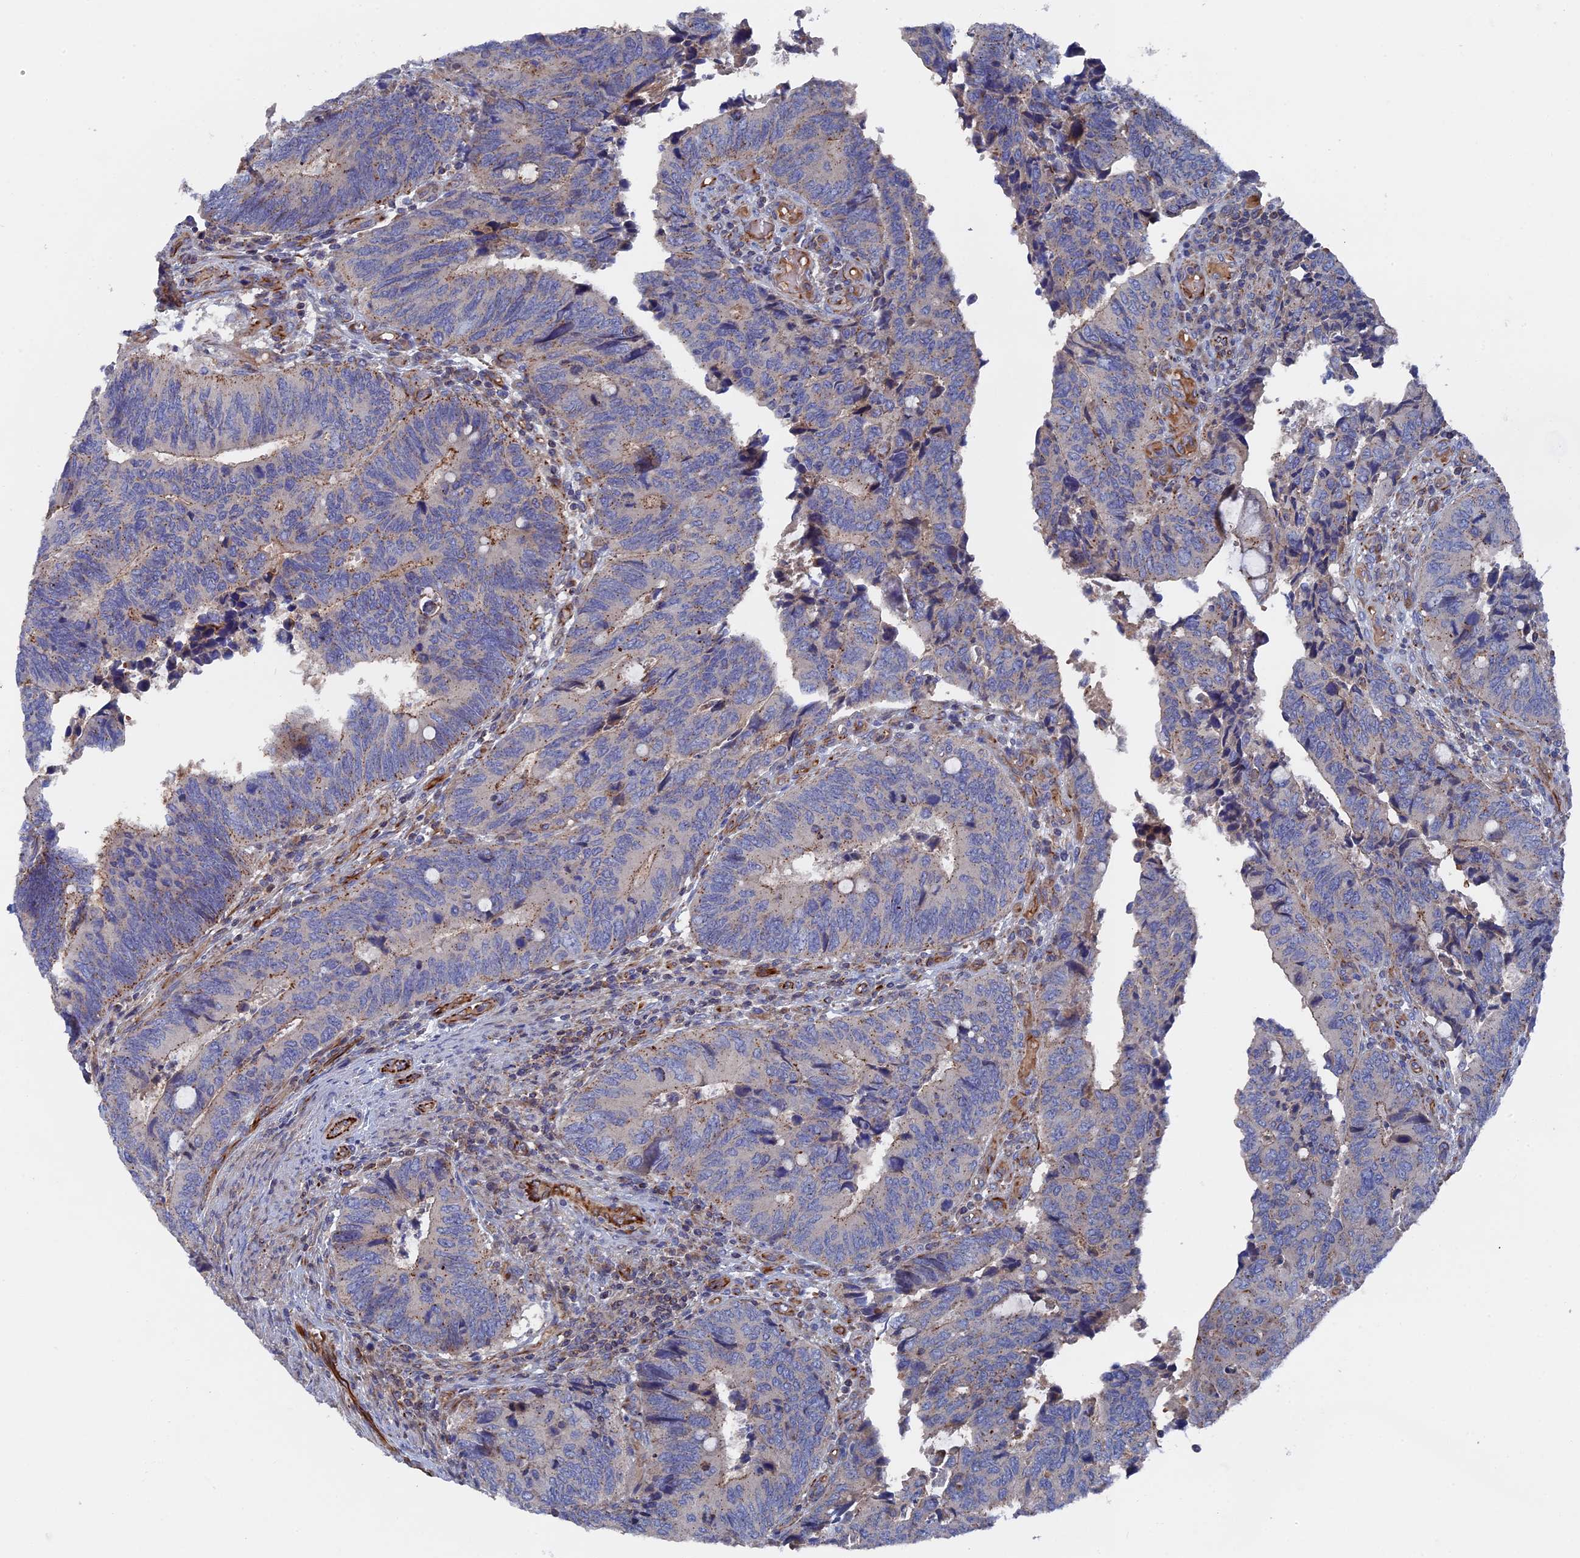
{"staining": {"intensity": "moderate", "quantity": "<25%", "location": "cytoplasmic/membranous"}, "tissue": "colorectal cancer", "cell_type": "Tumor cells", "image_type": "cancer", "snomed": [{"axis": "morphology", "description": "Adenocarcinoma, NOS"}, {"axis": "topography", "description": "Colon"}], "caption": "Immunohistochemical staining of human adenocarcinoma (colorectal) displays low levels of moderate cytoplasmic/membranous expression in approximately <25% of tumor cells.", "gene": "SMG9", "patient": {"sex": "male", "age": 87}}